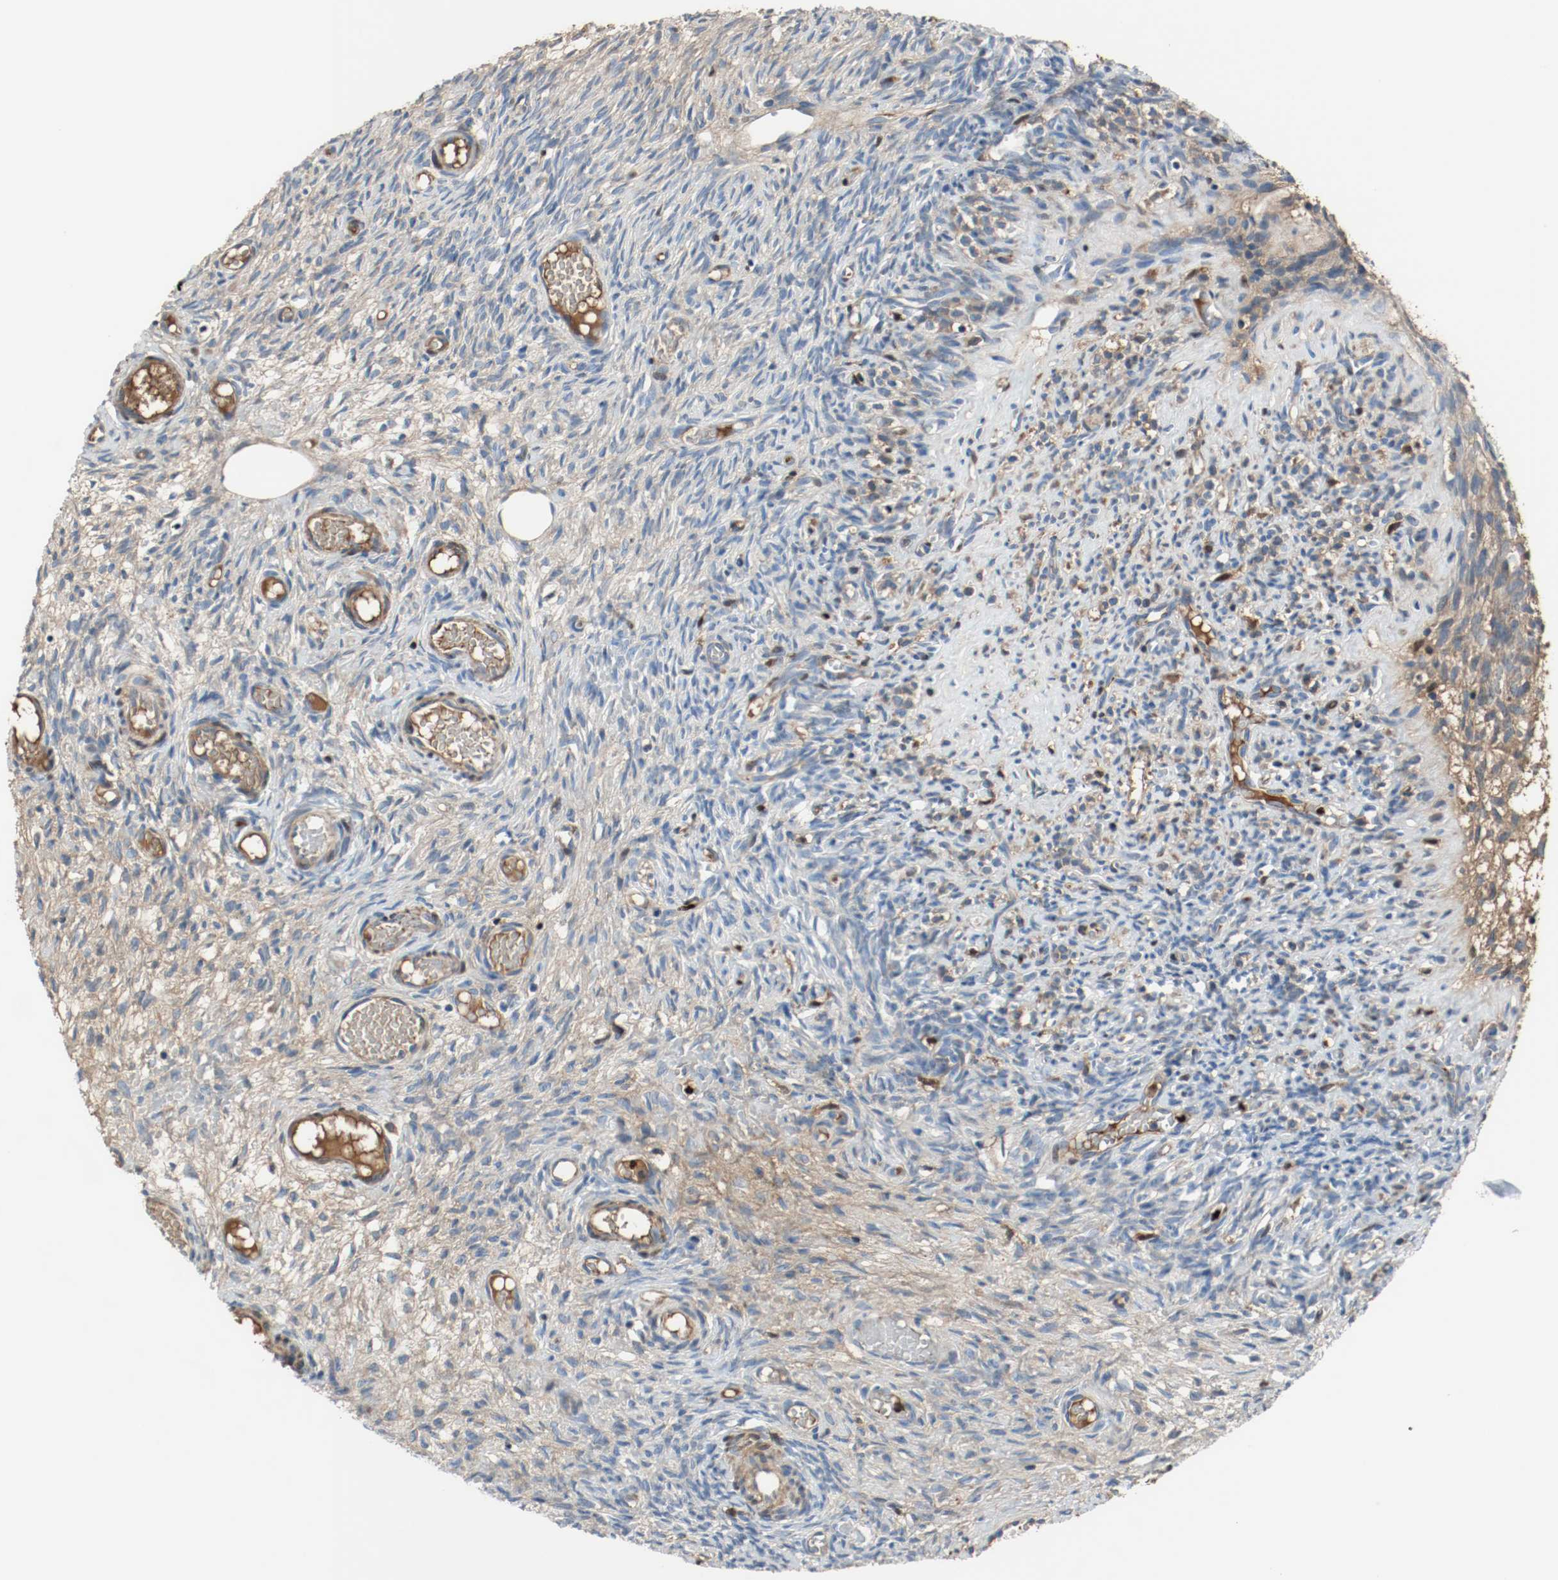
{"staining": {"intensity": "negative", "quantity": "none", "location": "none"}, "tissue": "ovary", "cell_type": "Ovarian stroma cells", "image_type": "normal", "snomed": [{"axis": "morphology", "description": "Normal tissue, NOS"}, {"axis": "topography", "description": "Ovary"}], "caption": "This is an immunohistochemistry image of unremarkable human ovary. There is no positivity in ovarian stroma cells.", "gene": "BLK", "patient": {"sex": "female", "age": 35}}